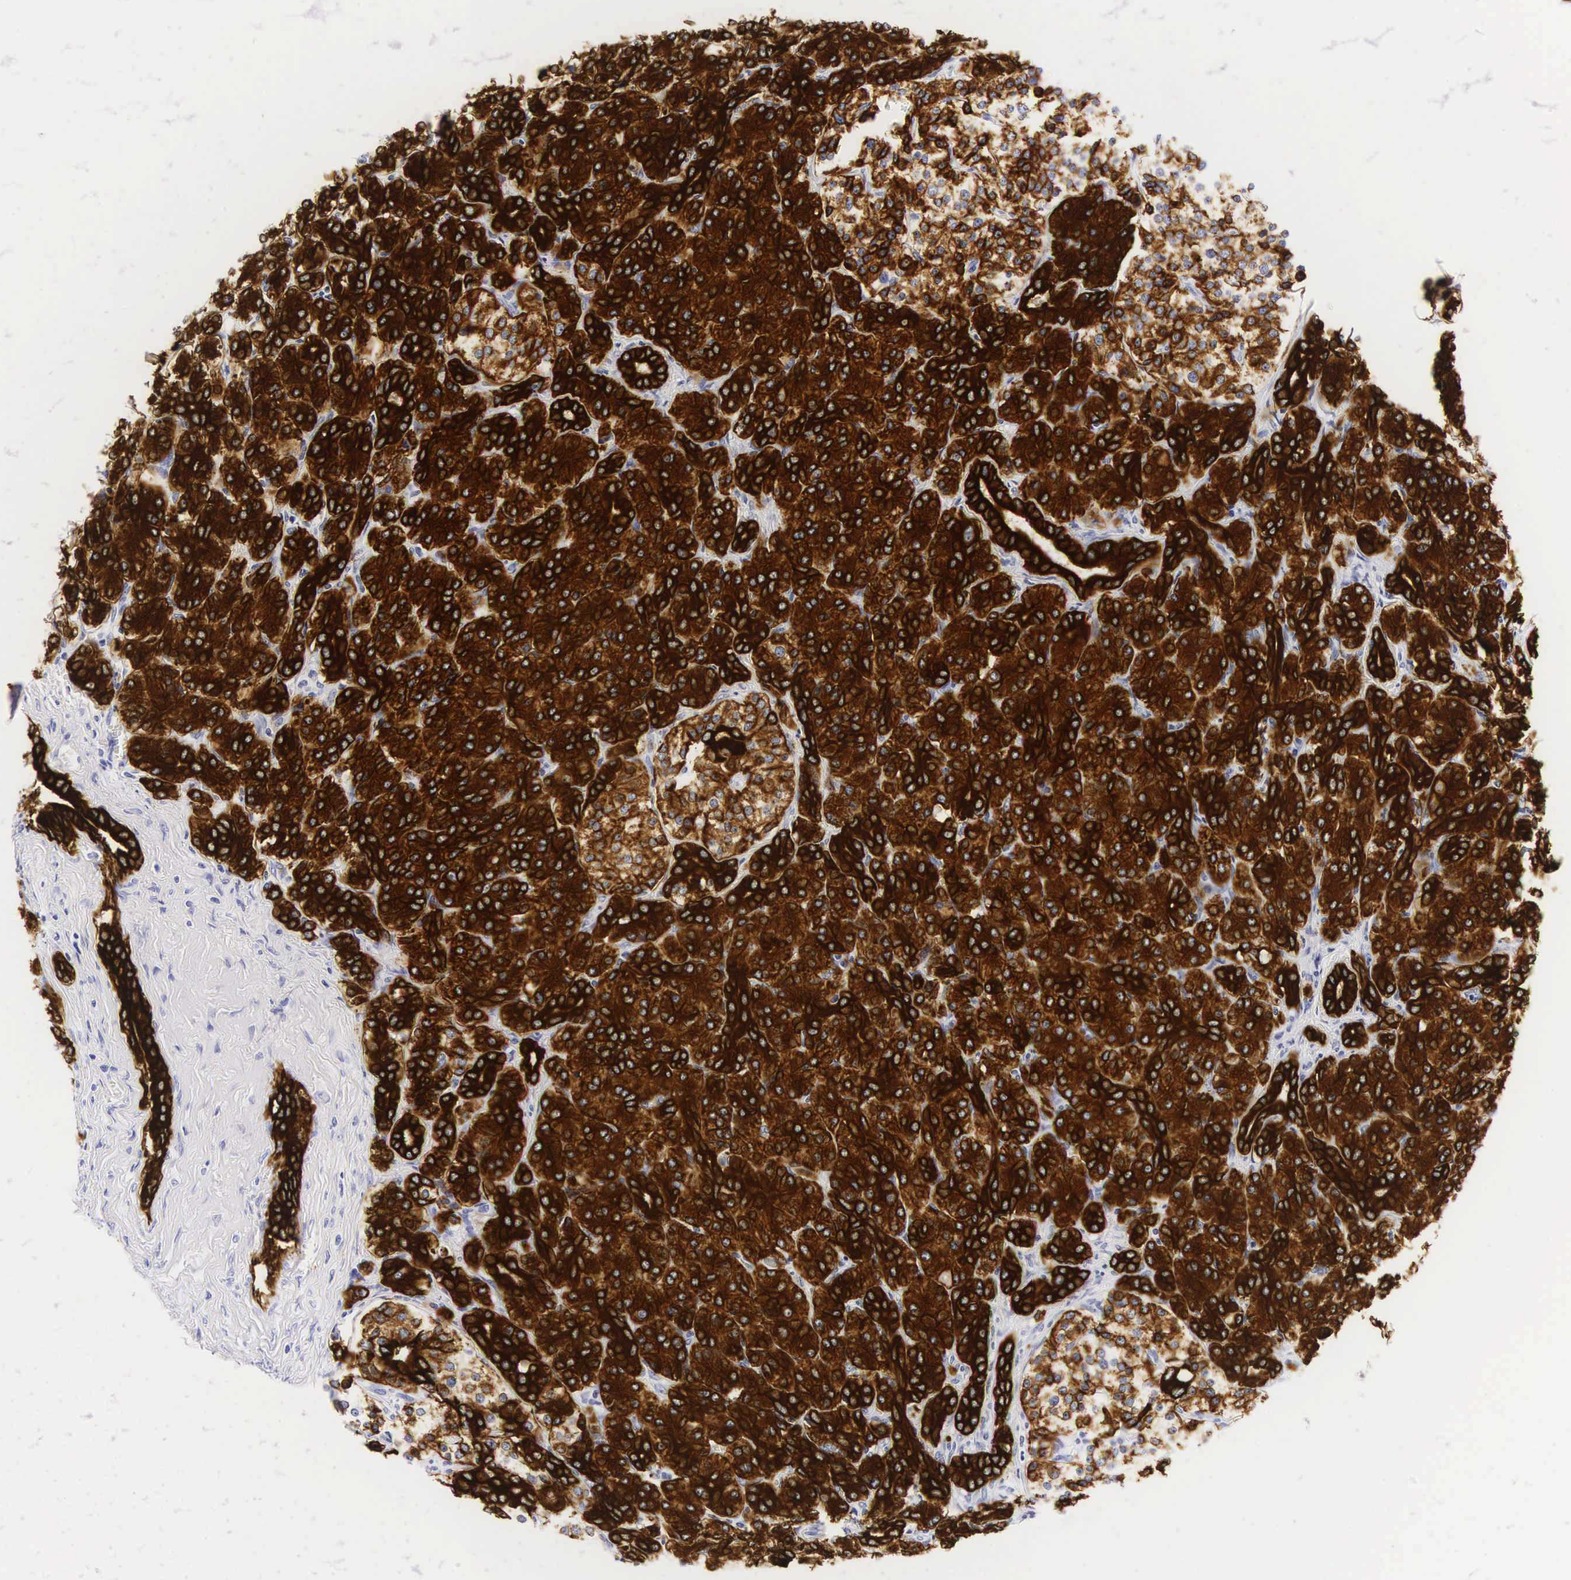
{"staining": {"intensity": "strong", "quantity": ">75%", "location": "cytoplasmic/membranous"}, "tissue": "pancreas", "cell_type": "Exocrine glandular cells", "image_type": "normal", "snomed": [{"axis": "morphology", "description": "Normal tissue, NOS"}, {"axis": "topography", "description": "Lymph node"}, {"axis": "topography", "description": "Pancreas"}], "caption": "Protein staining displays strong cytoplasmic/membranous expression in approximately >75% of exocrine glandular cells in unremarkable pancreas. The staining was performed using DAB (3,3'-diaminobenzidine), with brown indicating positive protein expression. Nuclei are stained blue with hematoxylin.", "gene": "KRT18", "patient": {"sex": "male", "age": 59}}